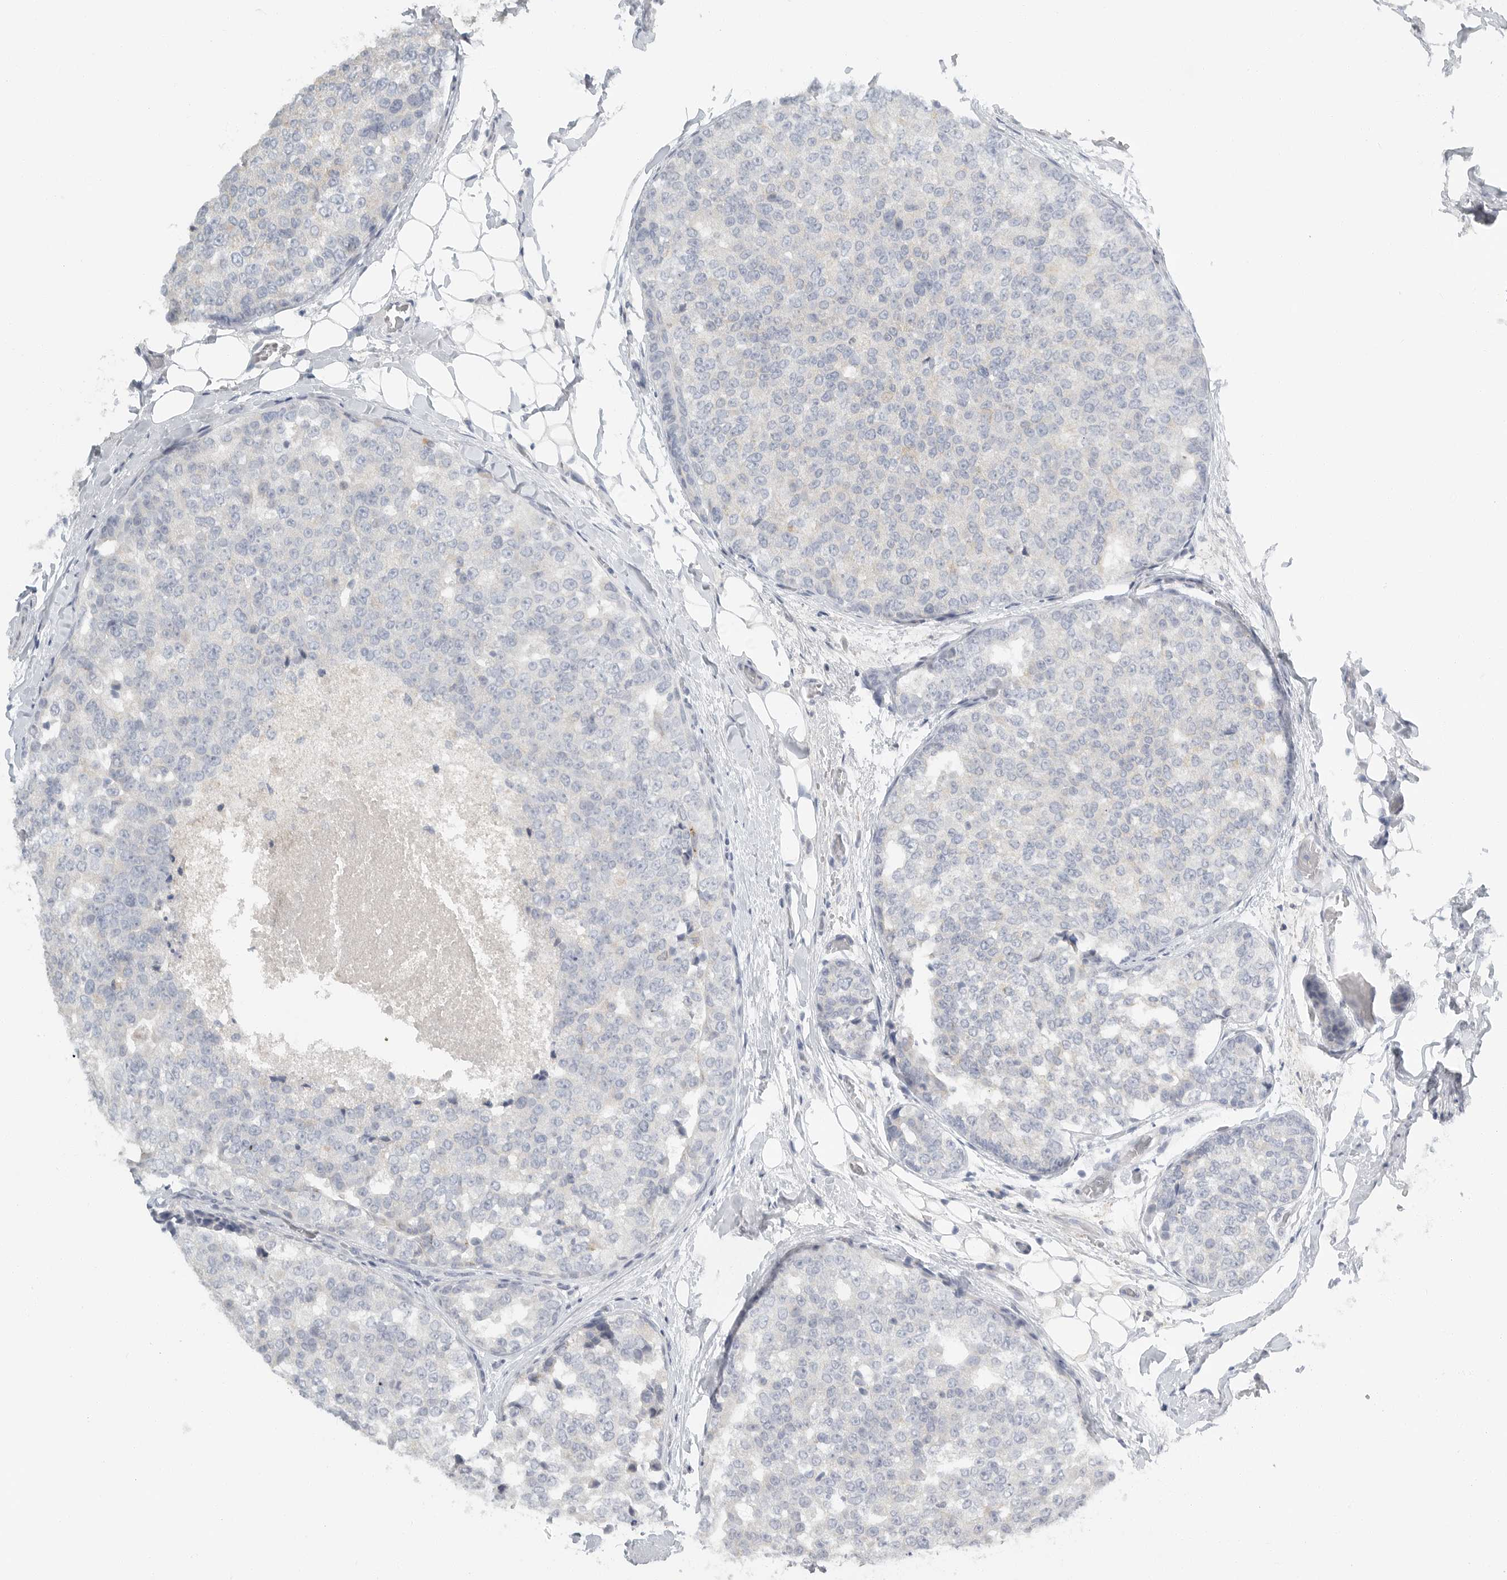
{"staining": {"intensity": "negative", "quantity": "none", "location": "none"}, "tissue": "breast cancer", "cell_type": "Tumor cells", "image_type": "cancer", "snomed": [{"axis": "morphology", "description": "Normal tissue, NOS"}, {"axis": "morphology", "description": "Duct carcinoma"}, {"axis": "topography", "description": "Breast"}], "caption": "Immunohistochemistry micrograph of neoplastic tissue: breast cancer (invasive ductal carcinoma) stained with DAB (3,3'-diaminobenzidine) demonstrates no significant protein positivity in tumor cells.", "gene": "PAM", "patient": {"sex": "female", "age": 43}}